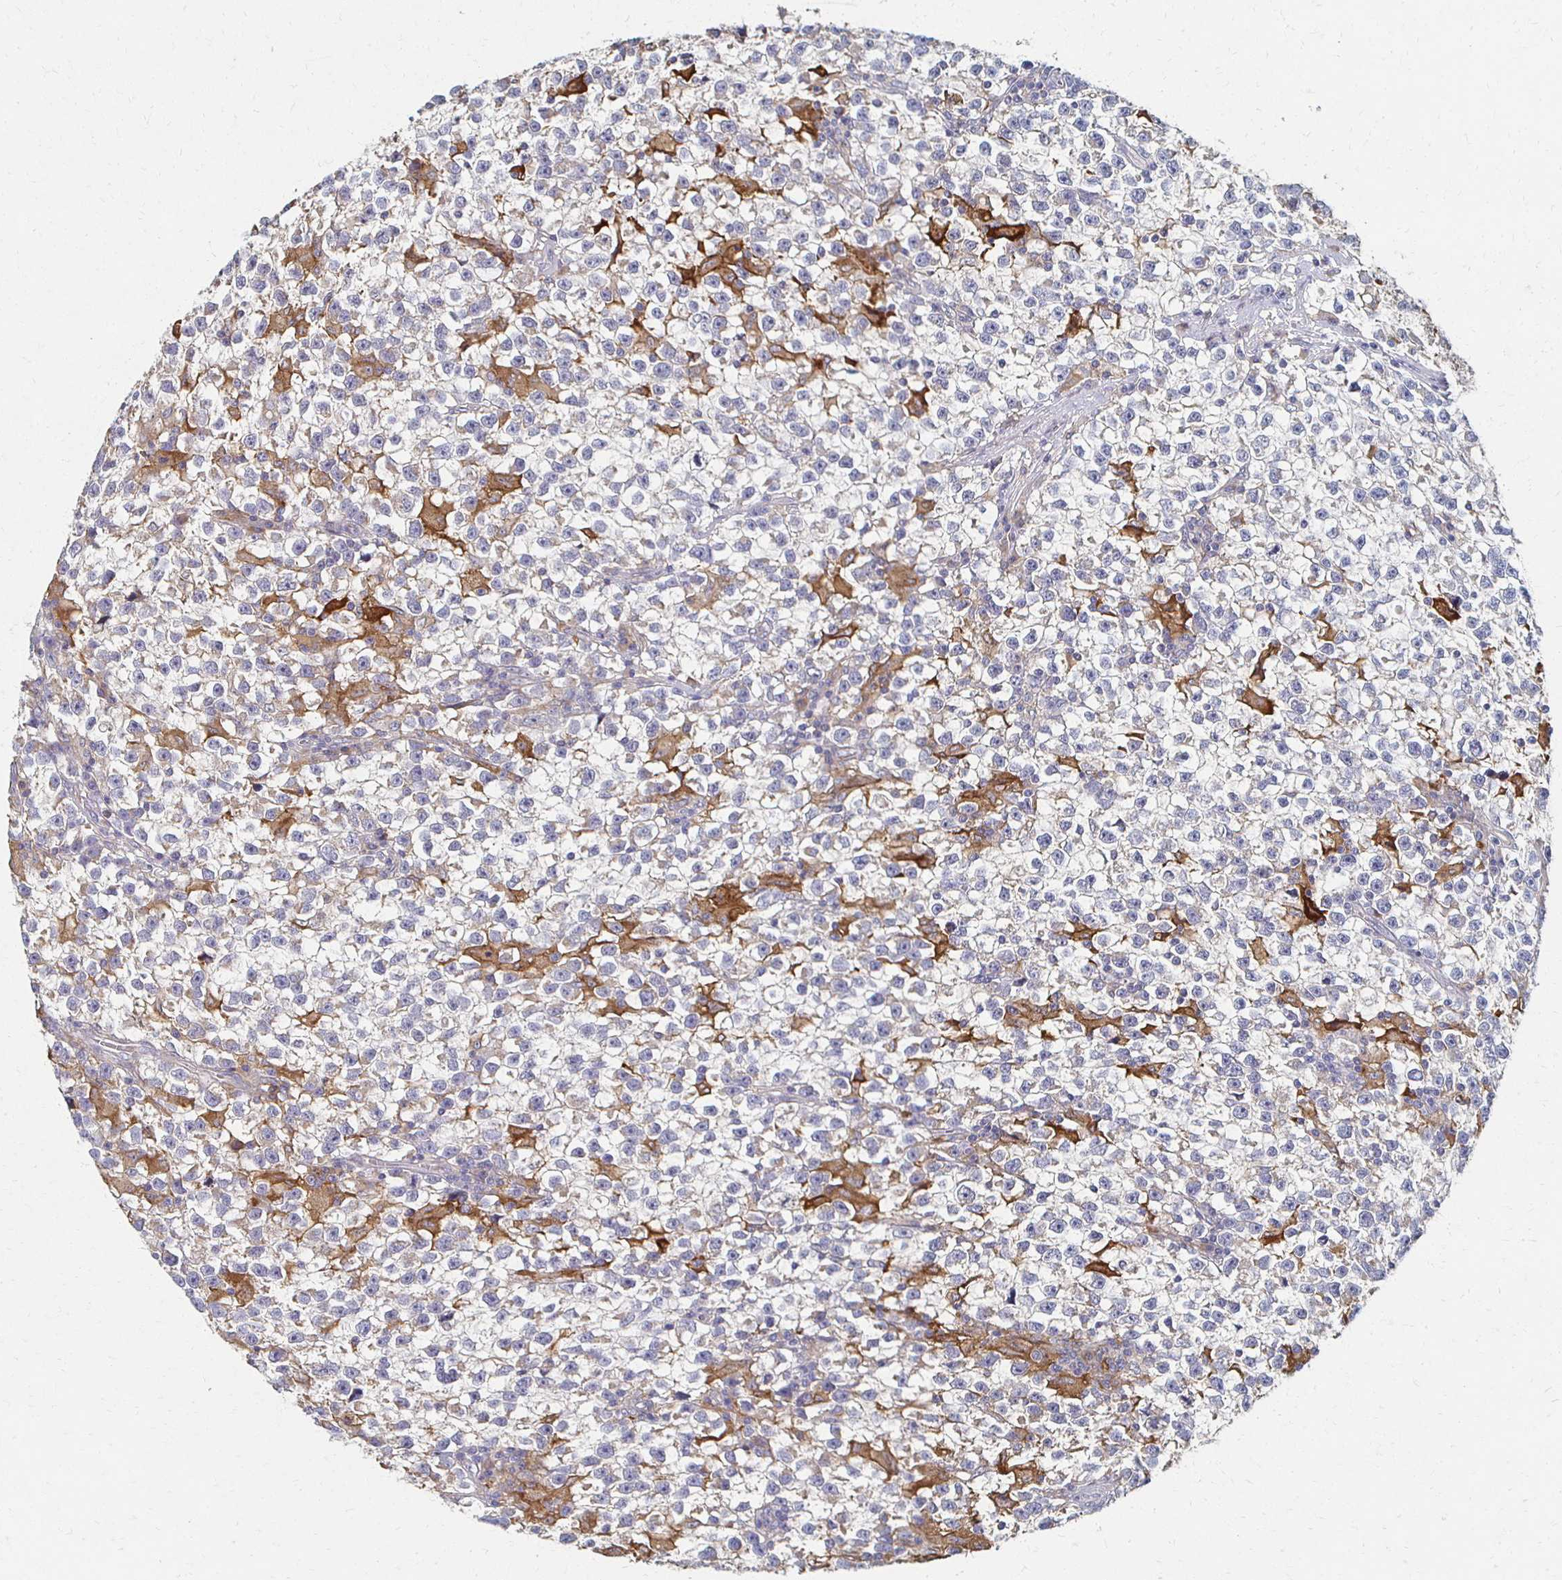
{"staining": {"intensity": "negative", "quantity": "none", "location": "none"}, "tissue": "testis cancer", "cell_type": "Tumor cells", "image_type": "cancer", "snomed": [{"axis": "morphology", "description": "Seminoma, NOS"}, {"axis": "topography", "description": "Testis"}], "caption": "IHC image of human testis cancer stained for a protein (brown), which exhibits no expression in tumor cells.", "gene": "CX3CR1", "patient": {"sex": "male", "age": 31}}